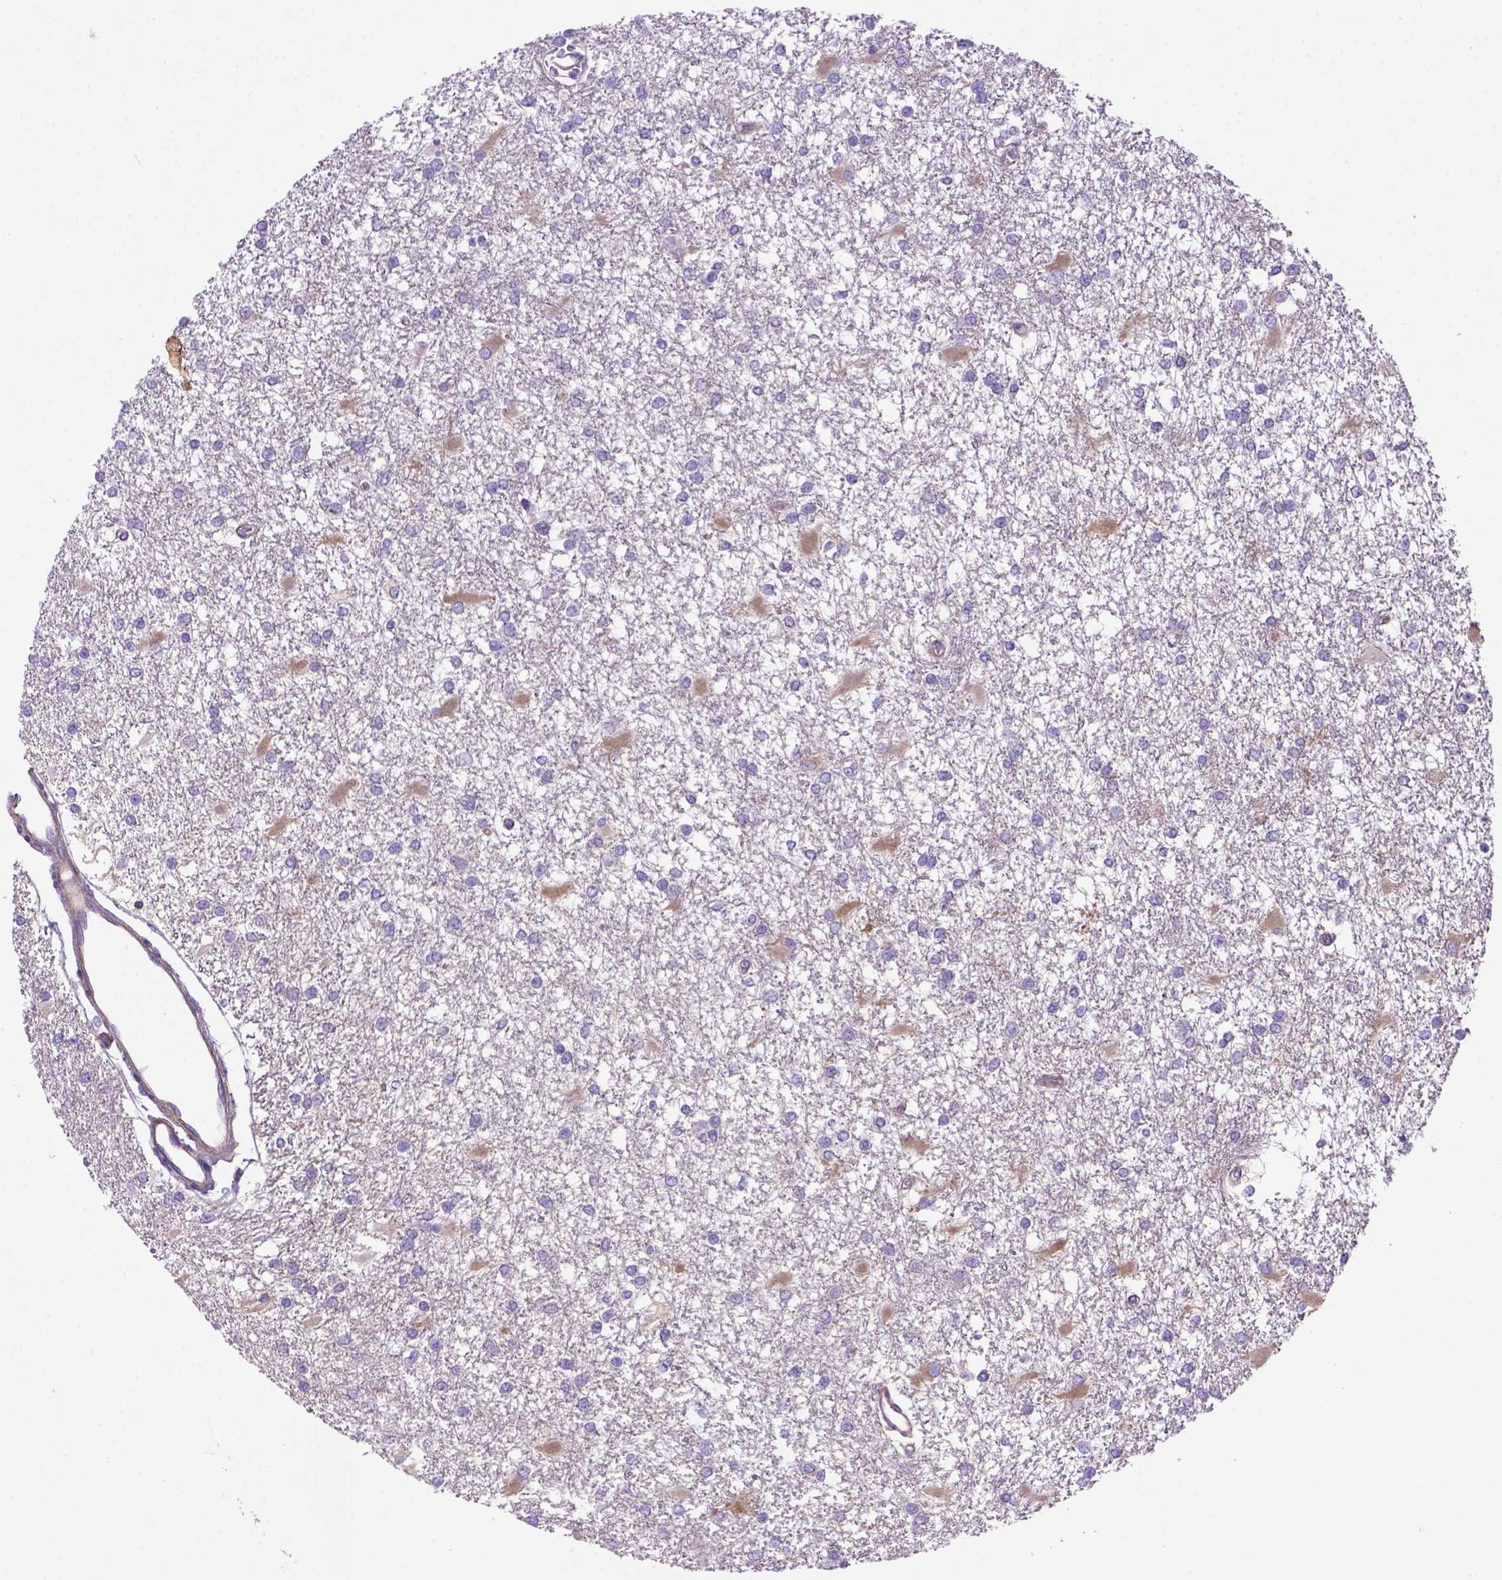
{"staining": {"intensity": "negative", "quantity": "none", "location": "none"}, "tissue": "glioma", "cell_type": "Tumor cells", "image_type": "cancer", "snomed": [{"axis": "morphology", "description": "Glioma, malignant, High grade"}, {"axis": "topography", "description": "Cerebral cortex"}], "caption": "Tumor cells are negative for brown protein staining in glioma. (Immunohistochemistry, brightfield microscopy, high magnification).", "gene": "PEX12", "patient": {"sex": "male", "age": 79}}